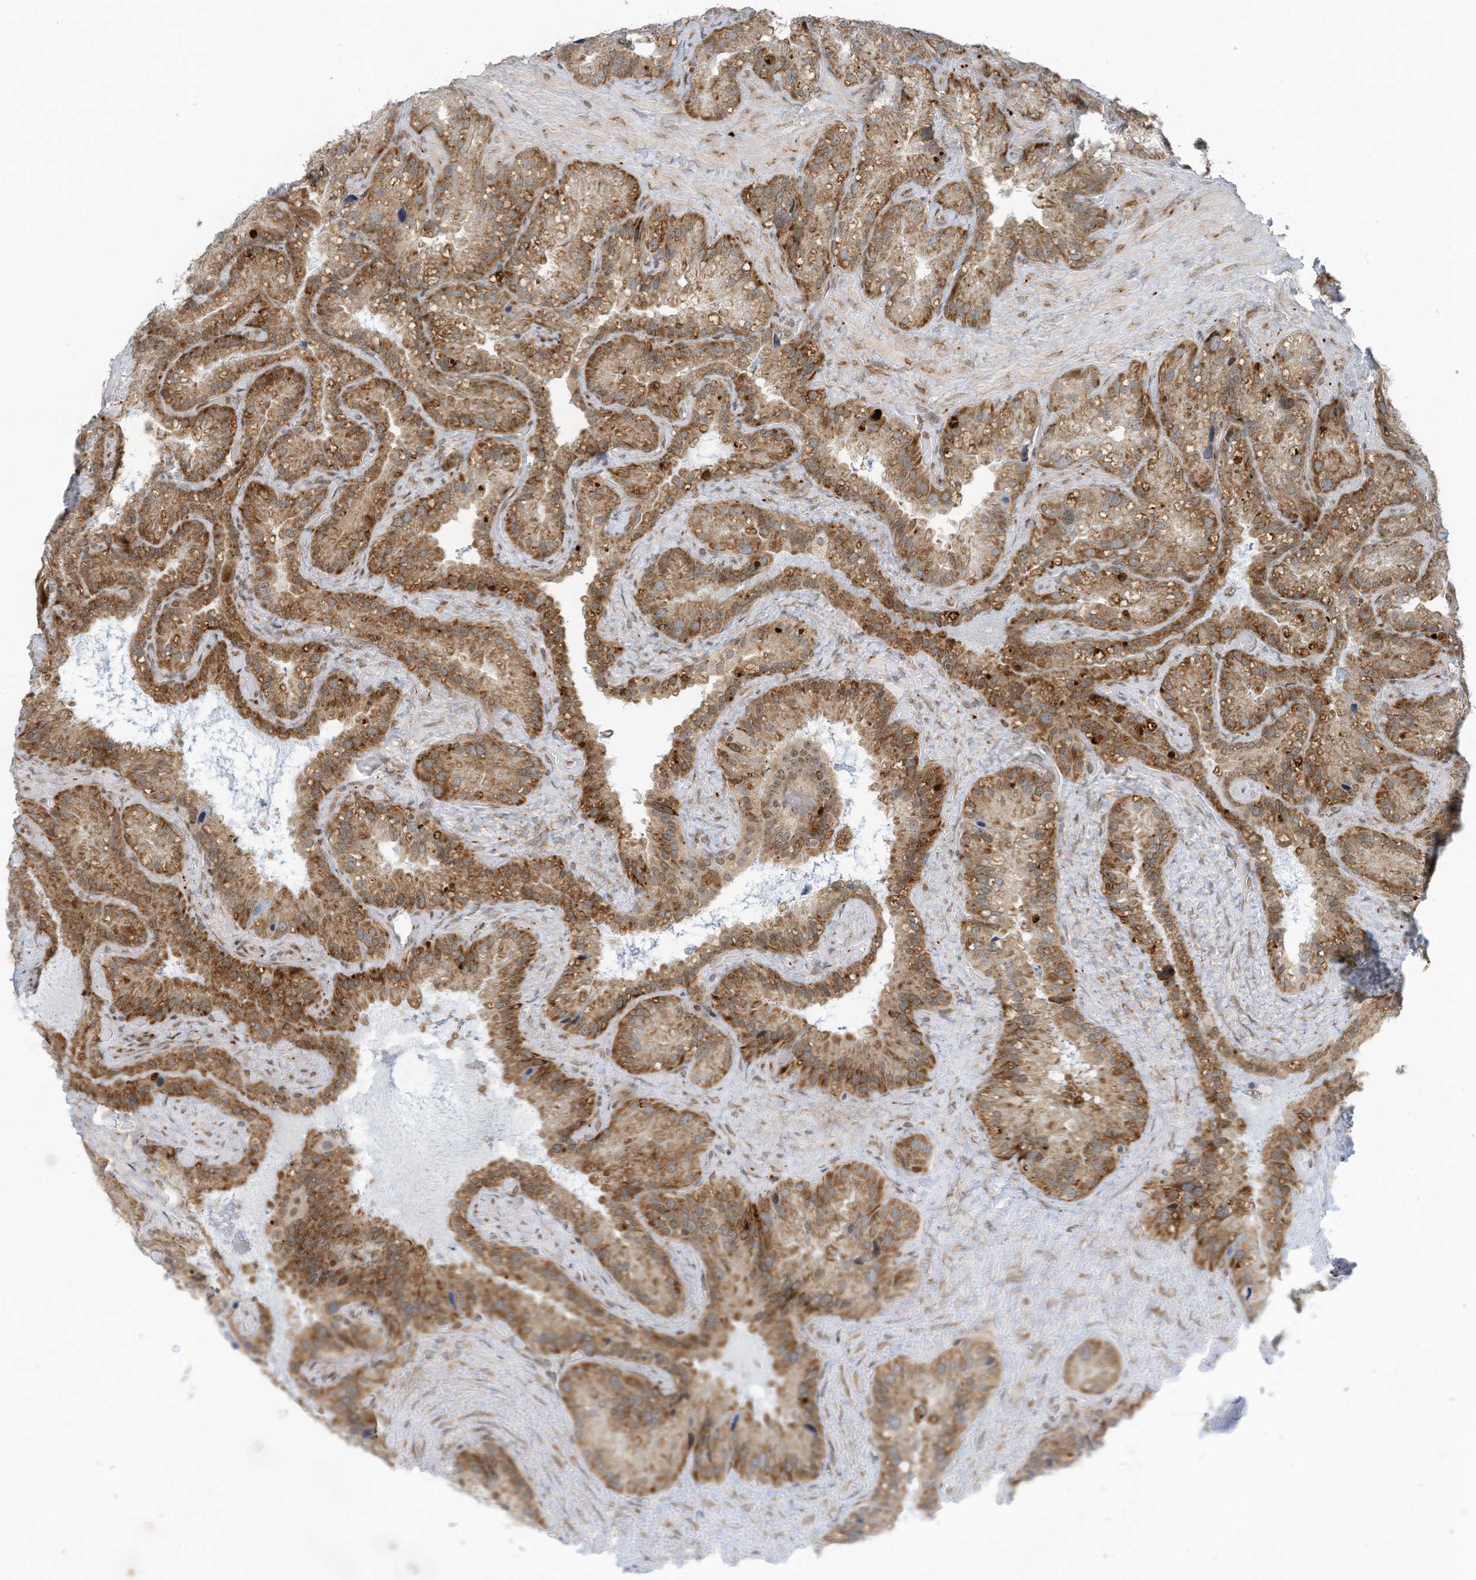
{"staining": {"intensity": "moderate", "quantity": ">75%", "location": "cytoplasmic/membranous"}, "tissue": "seminal vesicle", "cell_type": "Glandular cells", "image_type": "normal", "snomed": [{"axis": "morphology", "description": "Normal tissue, NOS"}, {"axis": "topography", "description": "Prostate"}, {"axis": "topography", "description": "Seminal veicle"}], "caption": "Protein analysis of unremarkable seminal vesicle demonstrates moderate cytoplasmic/membranous positivity in about >75% of glandular cells.", "gene": "EDF1", "patient": {"sex": "male", "age": 68}}